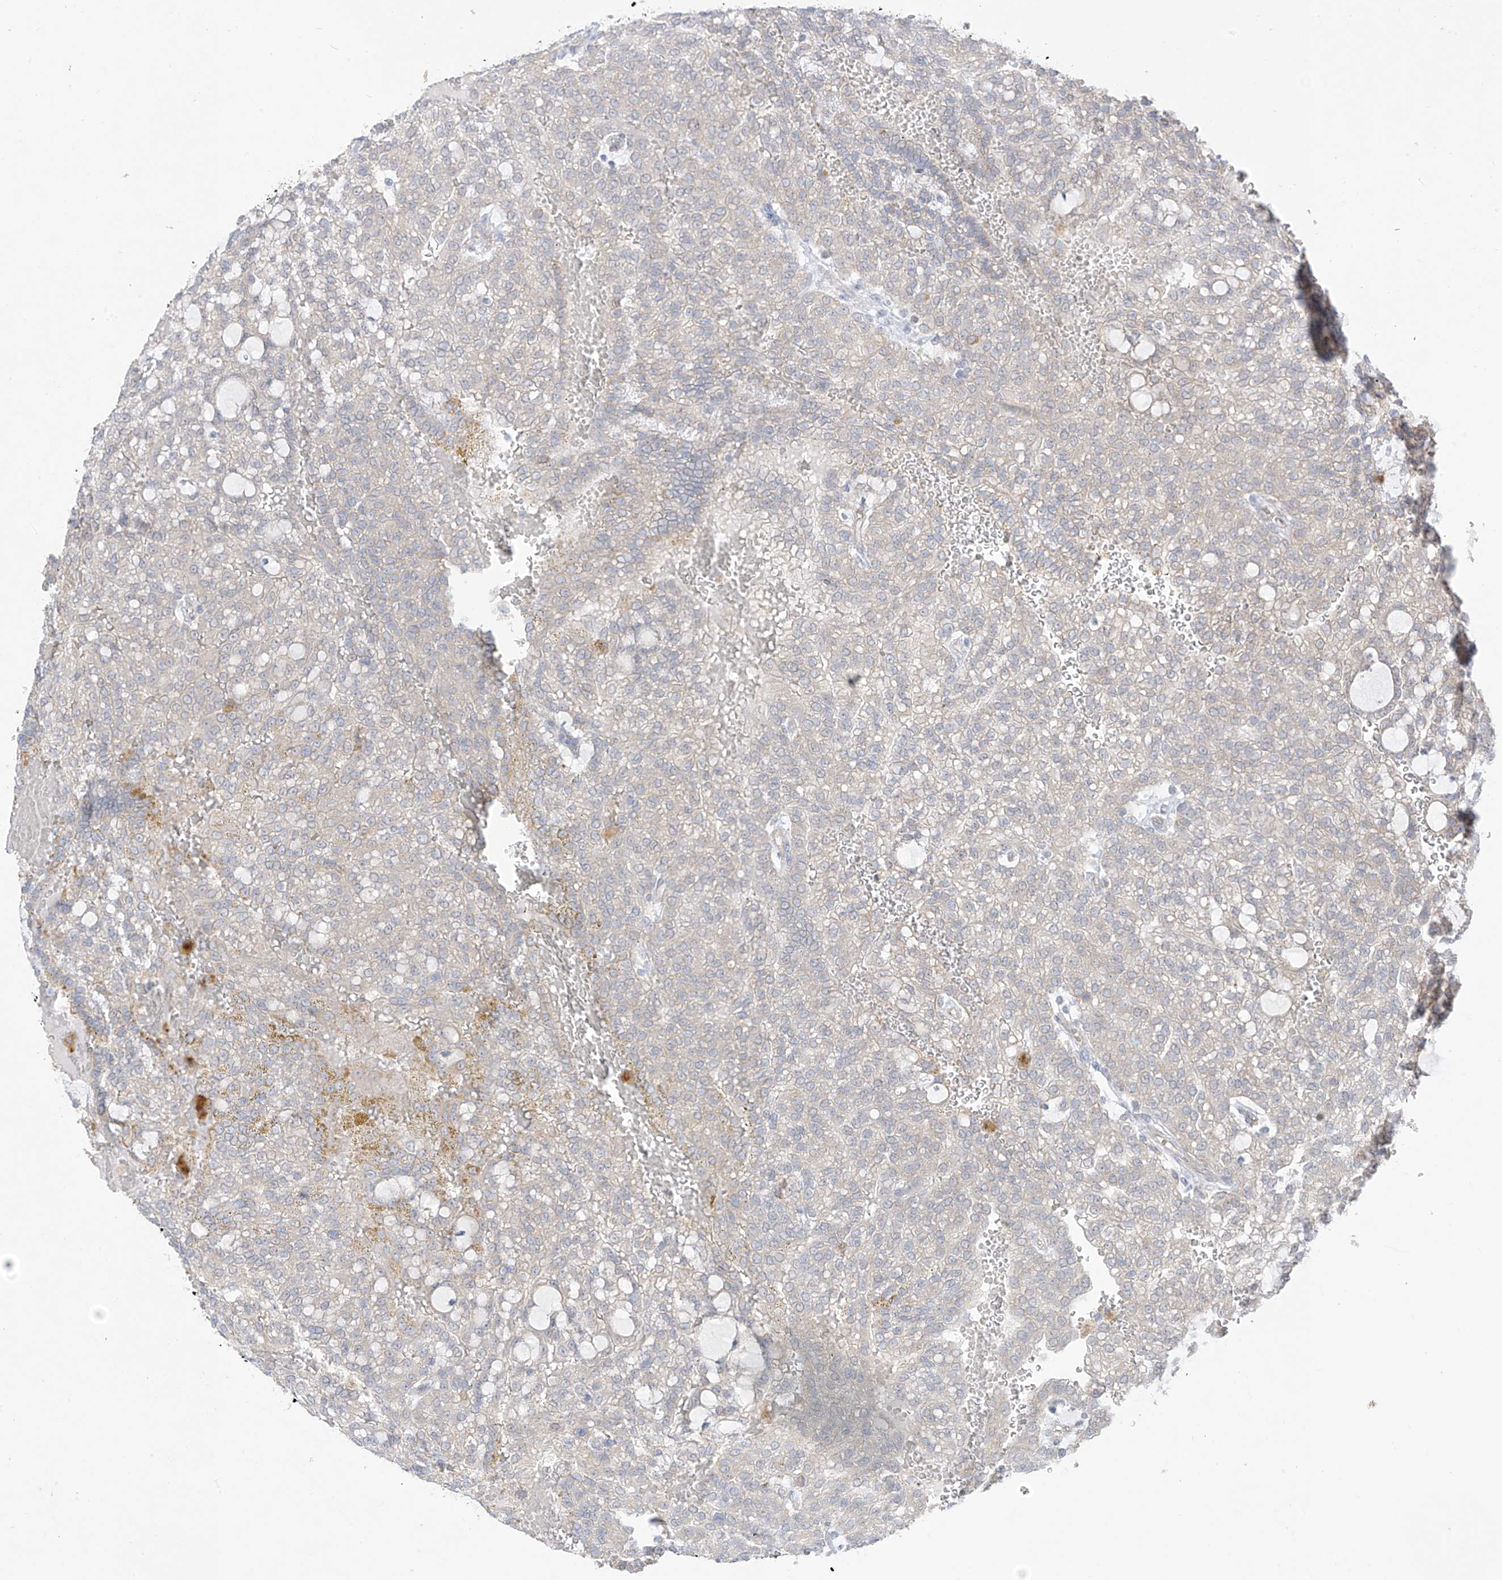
{"staining": {"intensity": "negative", "quantity": "none", "location": "none"}, "tissue": "renal cancer", "cell_type": "Tumor cells", "image_type": "cancer", "snomed": [{"axis": "morphology", "description": "Adenocarcinoma, NOS"}, {"axis": "topography", "description": "Kidney"}], "caption": "An immunohistochemistry photomicrograph of renal cancer (adenocarcinoma) is shown. There is no staining in tumor cells of renal cancer (adenocarcinoma).", "gene": "EIPR1", "patient": {"sex": "male", "age": 63}}